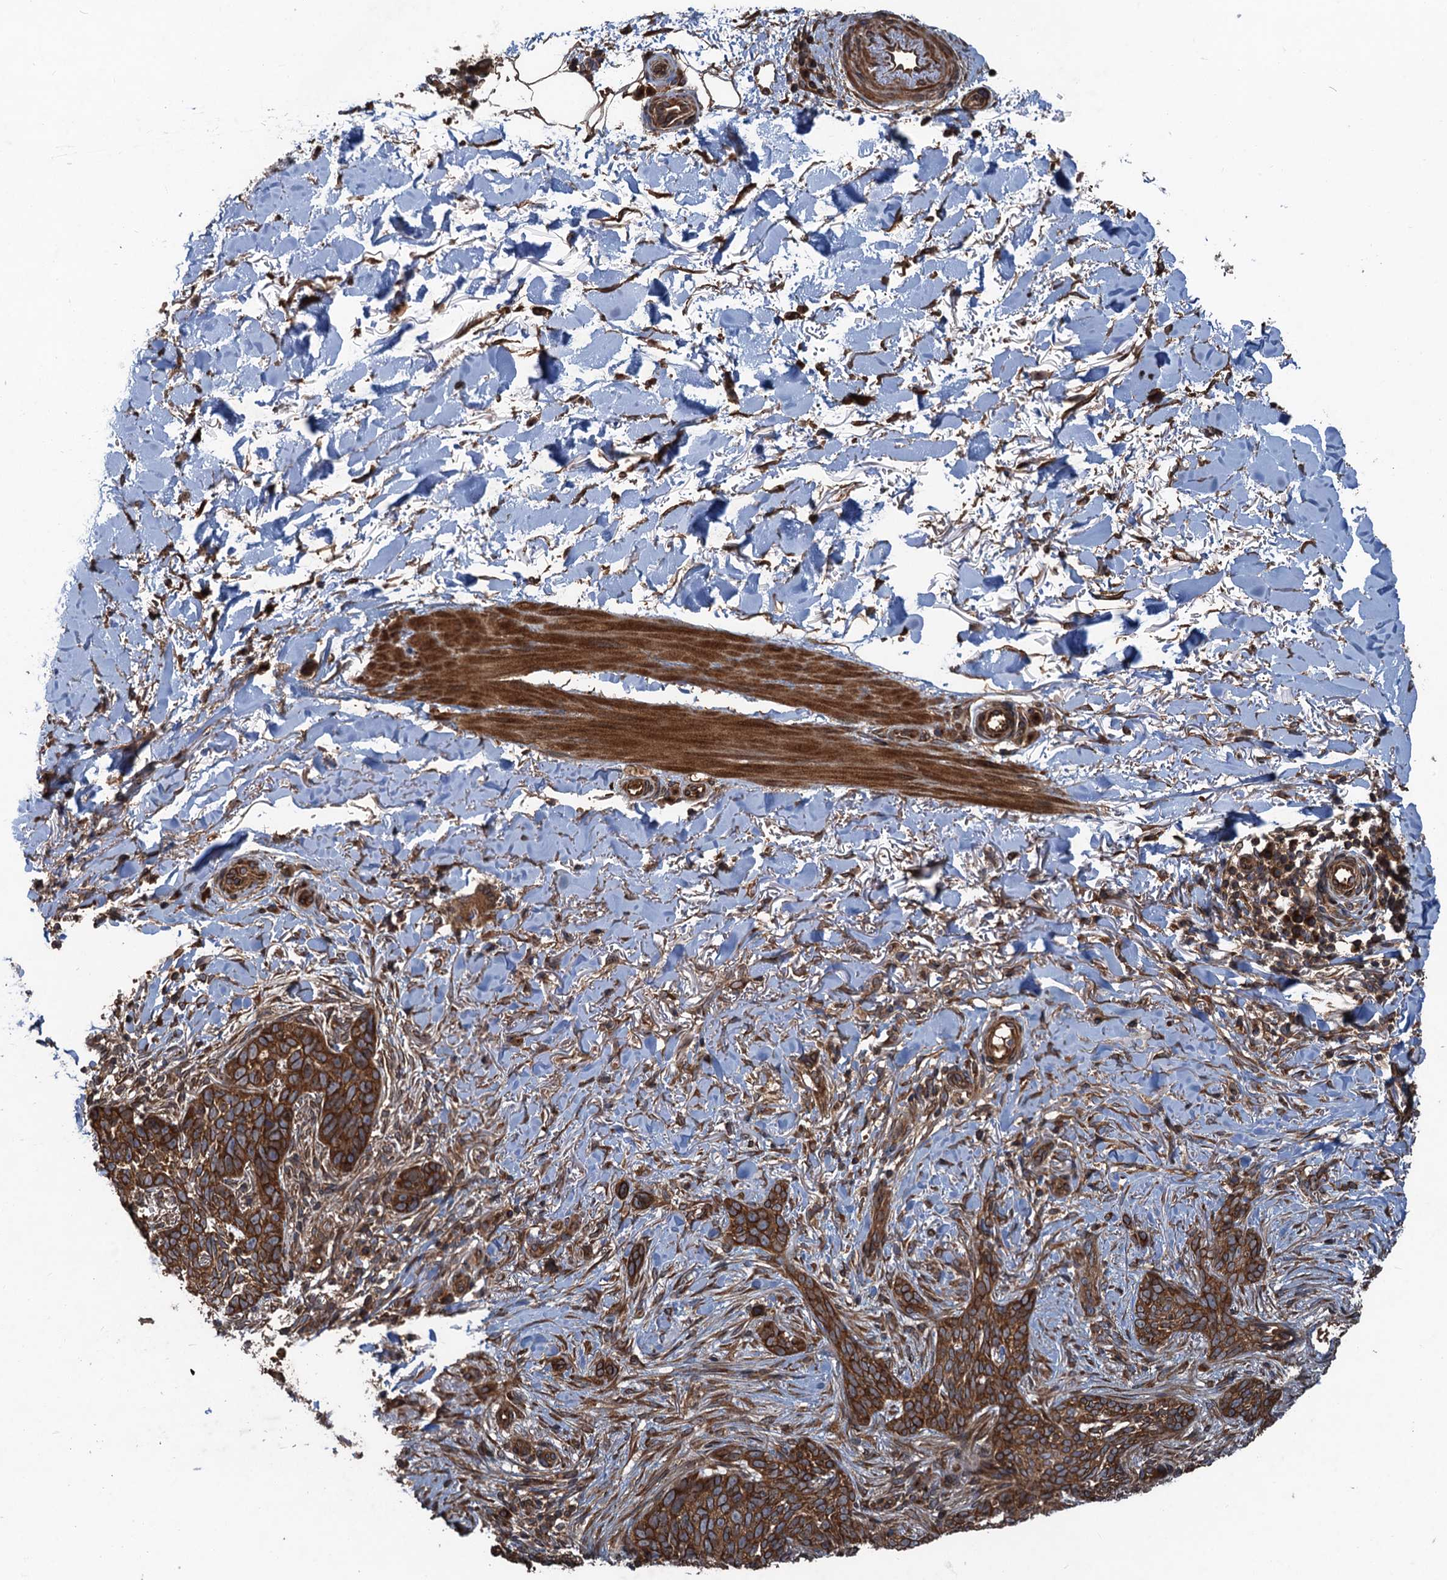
{"staining": {"intensity": "strong", "quantity": ">75%", "location": "cytoplasmic/membranous"}, "tissue": "skin cancer", "cell_type": "Tumor cells", "image_type": "cancer", "snomed": [{"axis": "morphology", "description": "Normal tissue, NOS"}, {"axis": "morphology", "description": "Basal cell carcinoma"}, {"axis": "topography", "description": "Skin"}], "caption": "Immunohistochemical staining of human skin cancer (basal cell carcinoma) reveals high levels of strong cytoplasmic/membranous expression in about >75% of tumor cells.", "gene": "GLE1", "patient": {"sex": "female", "age": 67}}